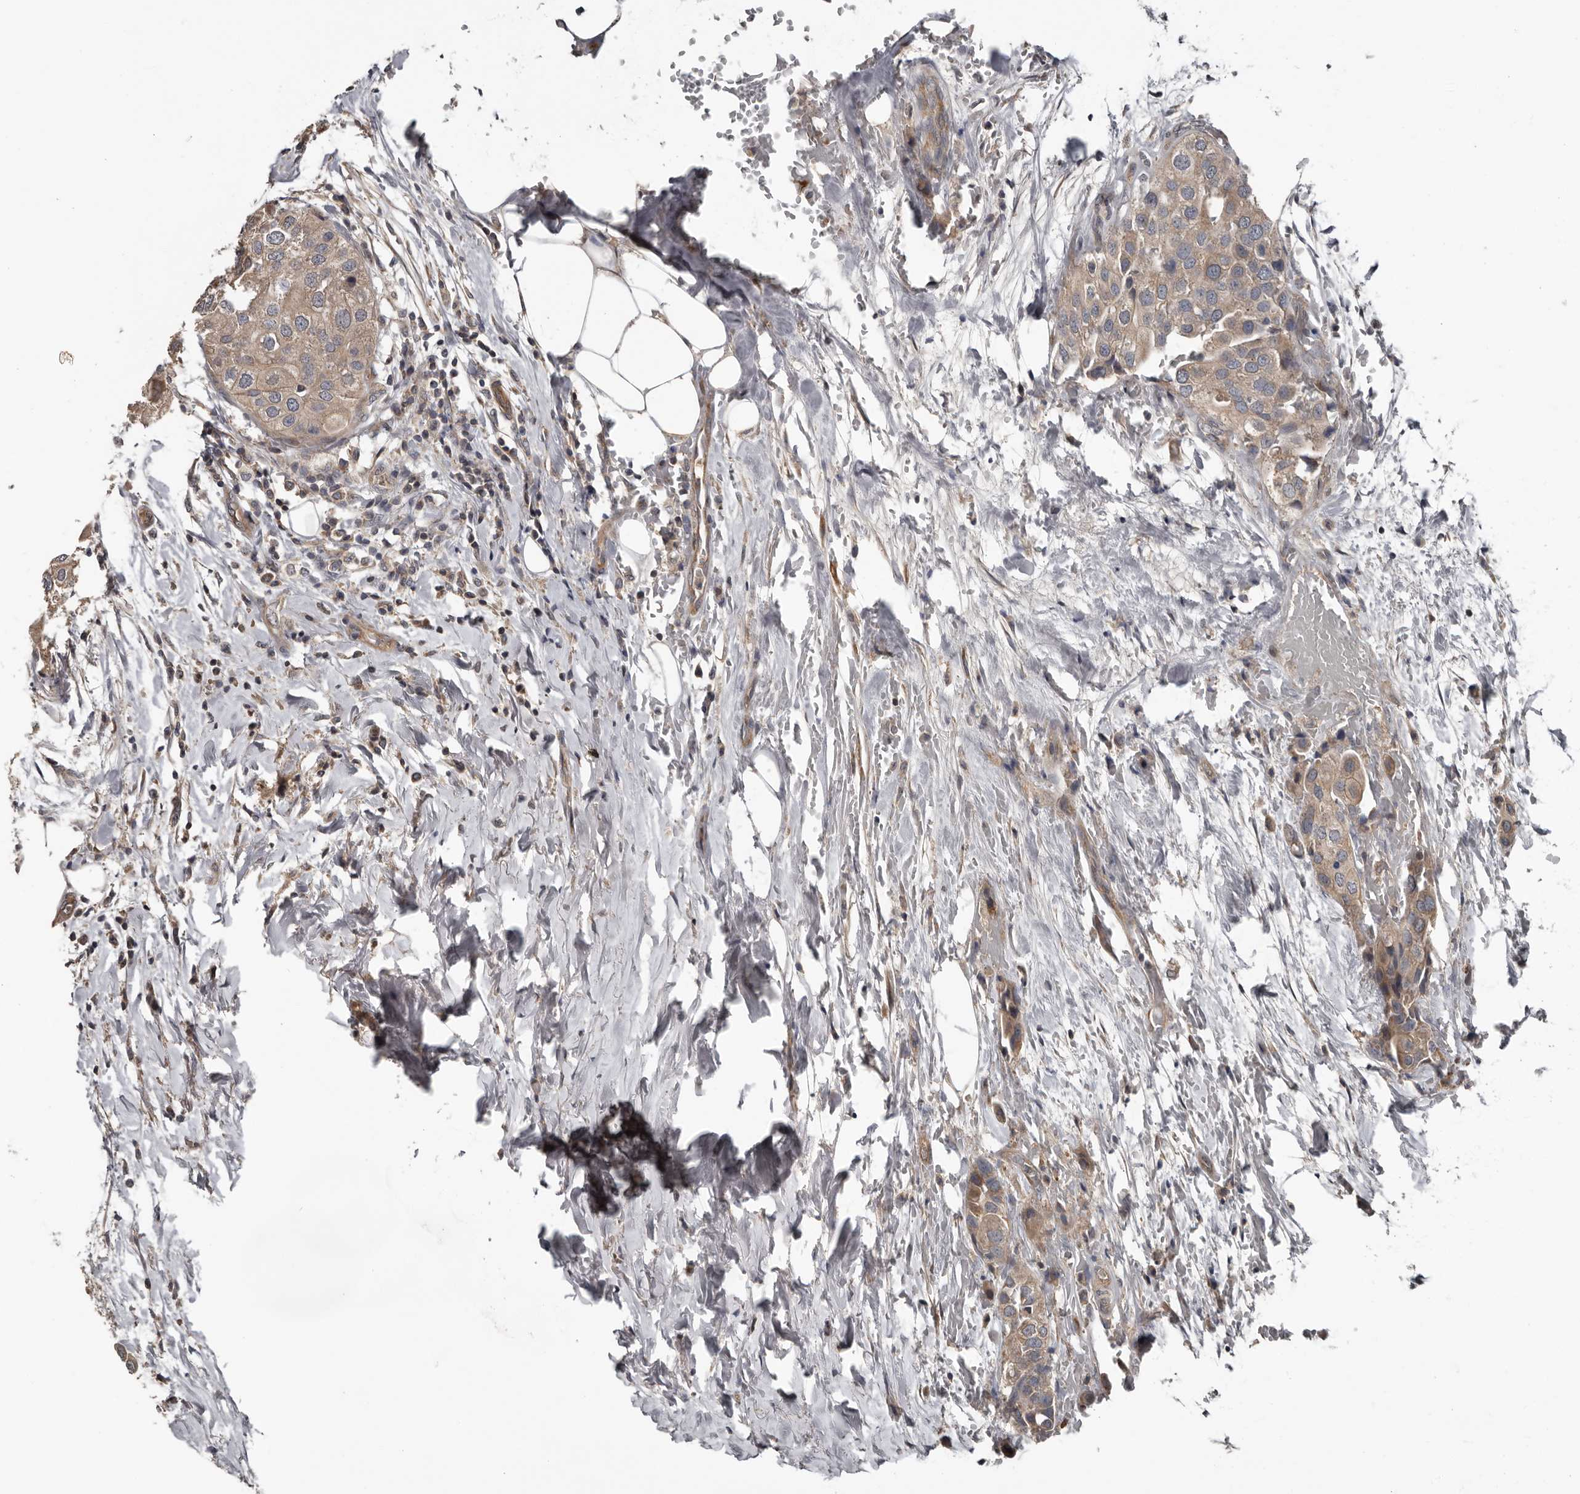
{"staining": {"intensity": "weak", "quantity": ">75%", "location": "cytoplasmic/membranous"}, "tissue": "urothelial cancer", "cell_type": "Tumor cells", "image_type": "cancer", "snomed": [{"axis": "morphology", "description": "Urothelial carcinoma, High grade"}, {"axis": "topography", "description": "Urinary bladder"}], "caption": "A photomicrograph showing weak cytoplasmic/membranous positivity in approximately >75% of tumor cells in high-grade urothelial carcinoma, as visualized by brown immunohistochemical staining.", "gene": "DNAJB4", "patient": {"sex": "male", "age": 64}}